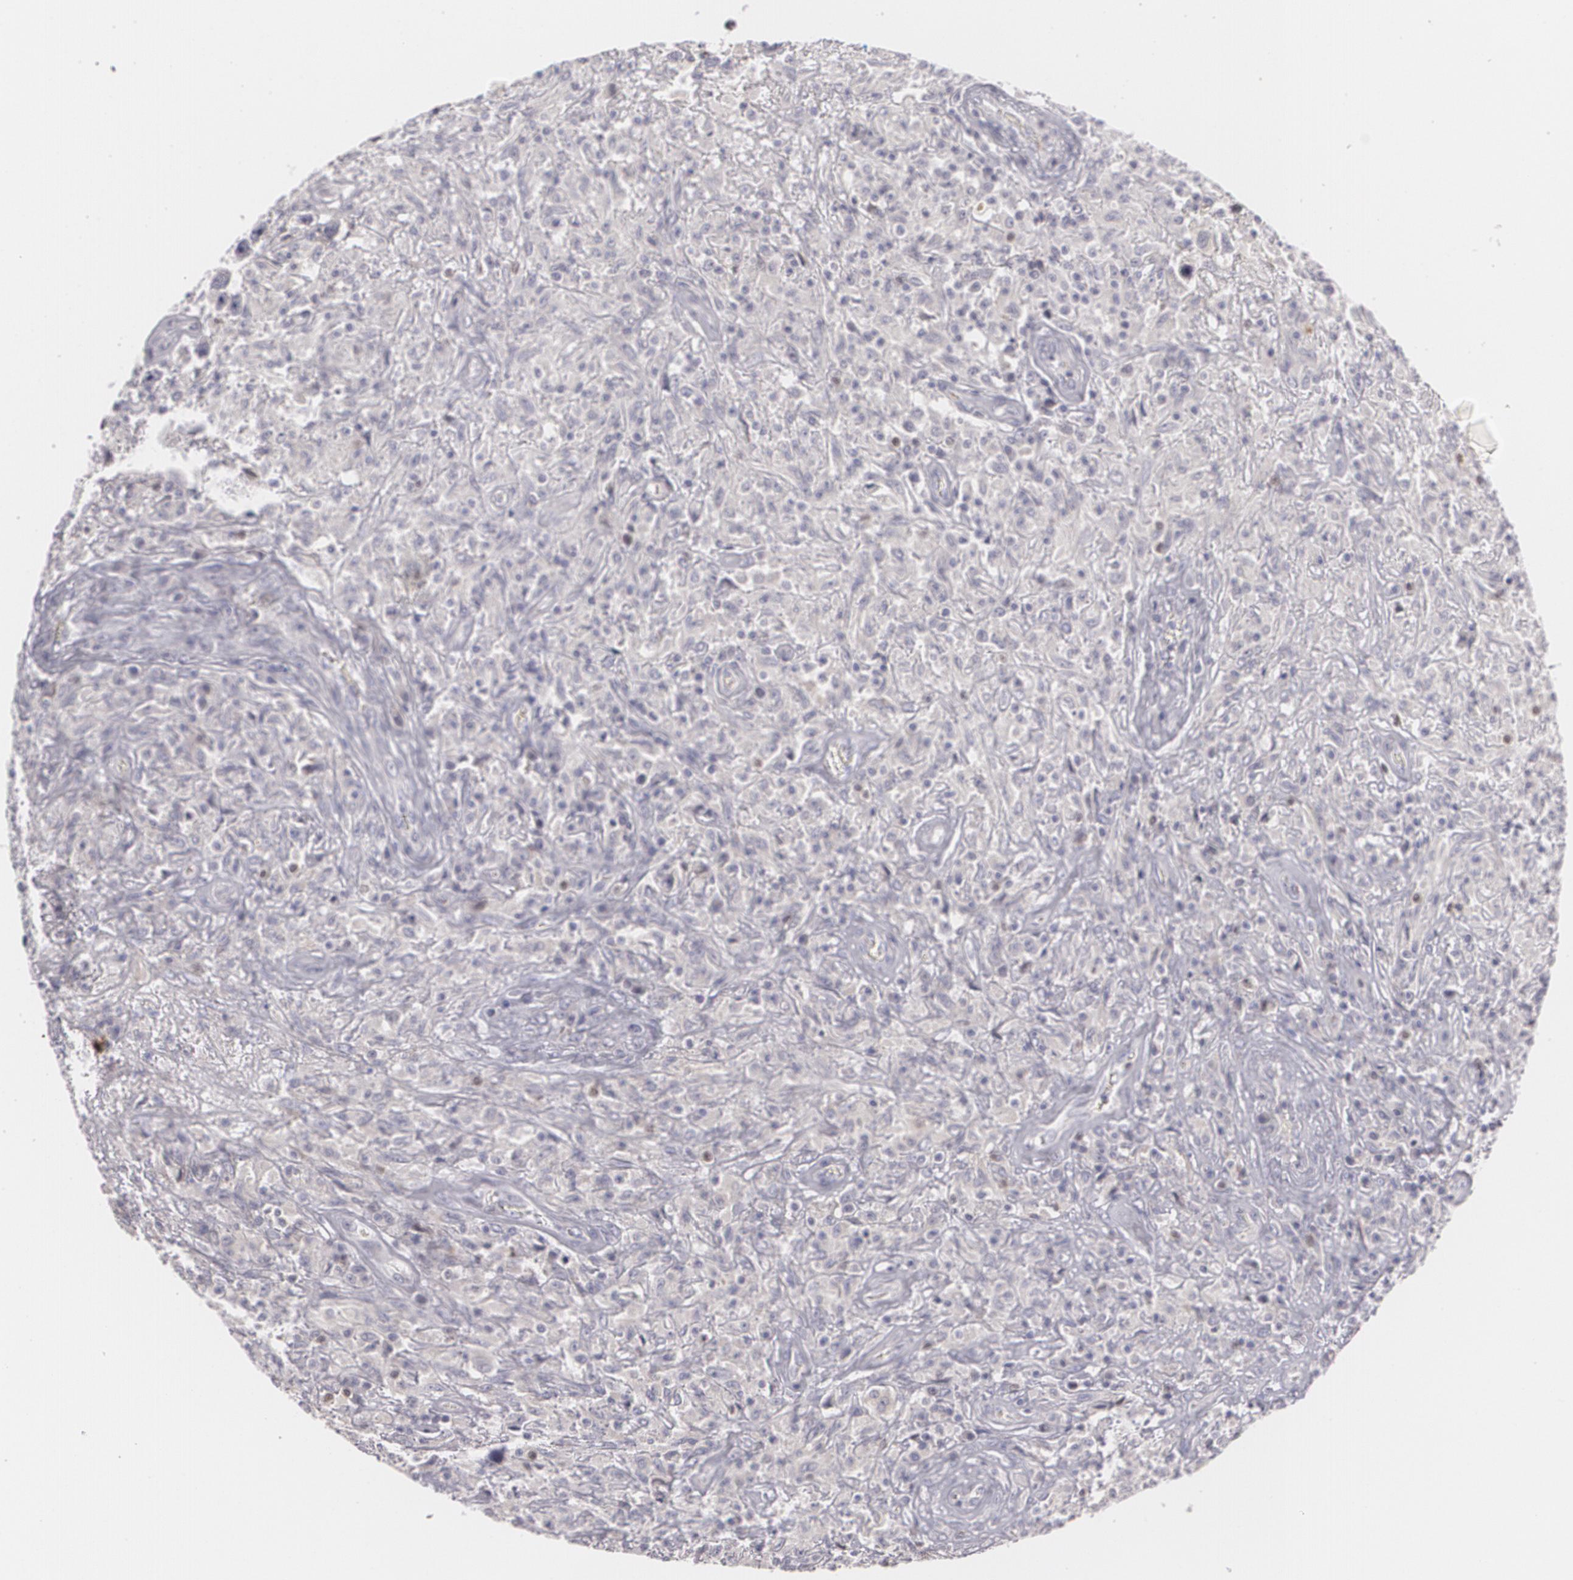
{"staining": {"intensity": "negative", "quantity": "none", "location": "none"}, "tissue": "testis cancer", "cell_type": "Tumor cells", "image_type": "cancer", "snomed": [{"axis": "morphology", "description": "Seminoma, NOS"}, {"axis": "topography", "description": "Testis"}], "caption": "Human seminoma (testis) stained for a protein using immunohistochemistry (IHC) demonstrates no positivity in tumor cells.", "gene": "ZBTB16", "patient": {"sex": "male", "age": 34}}